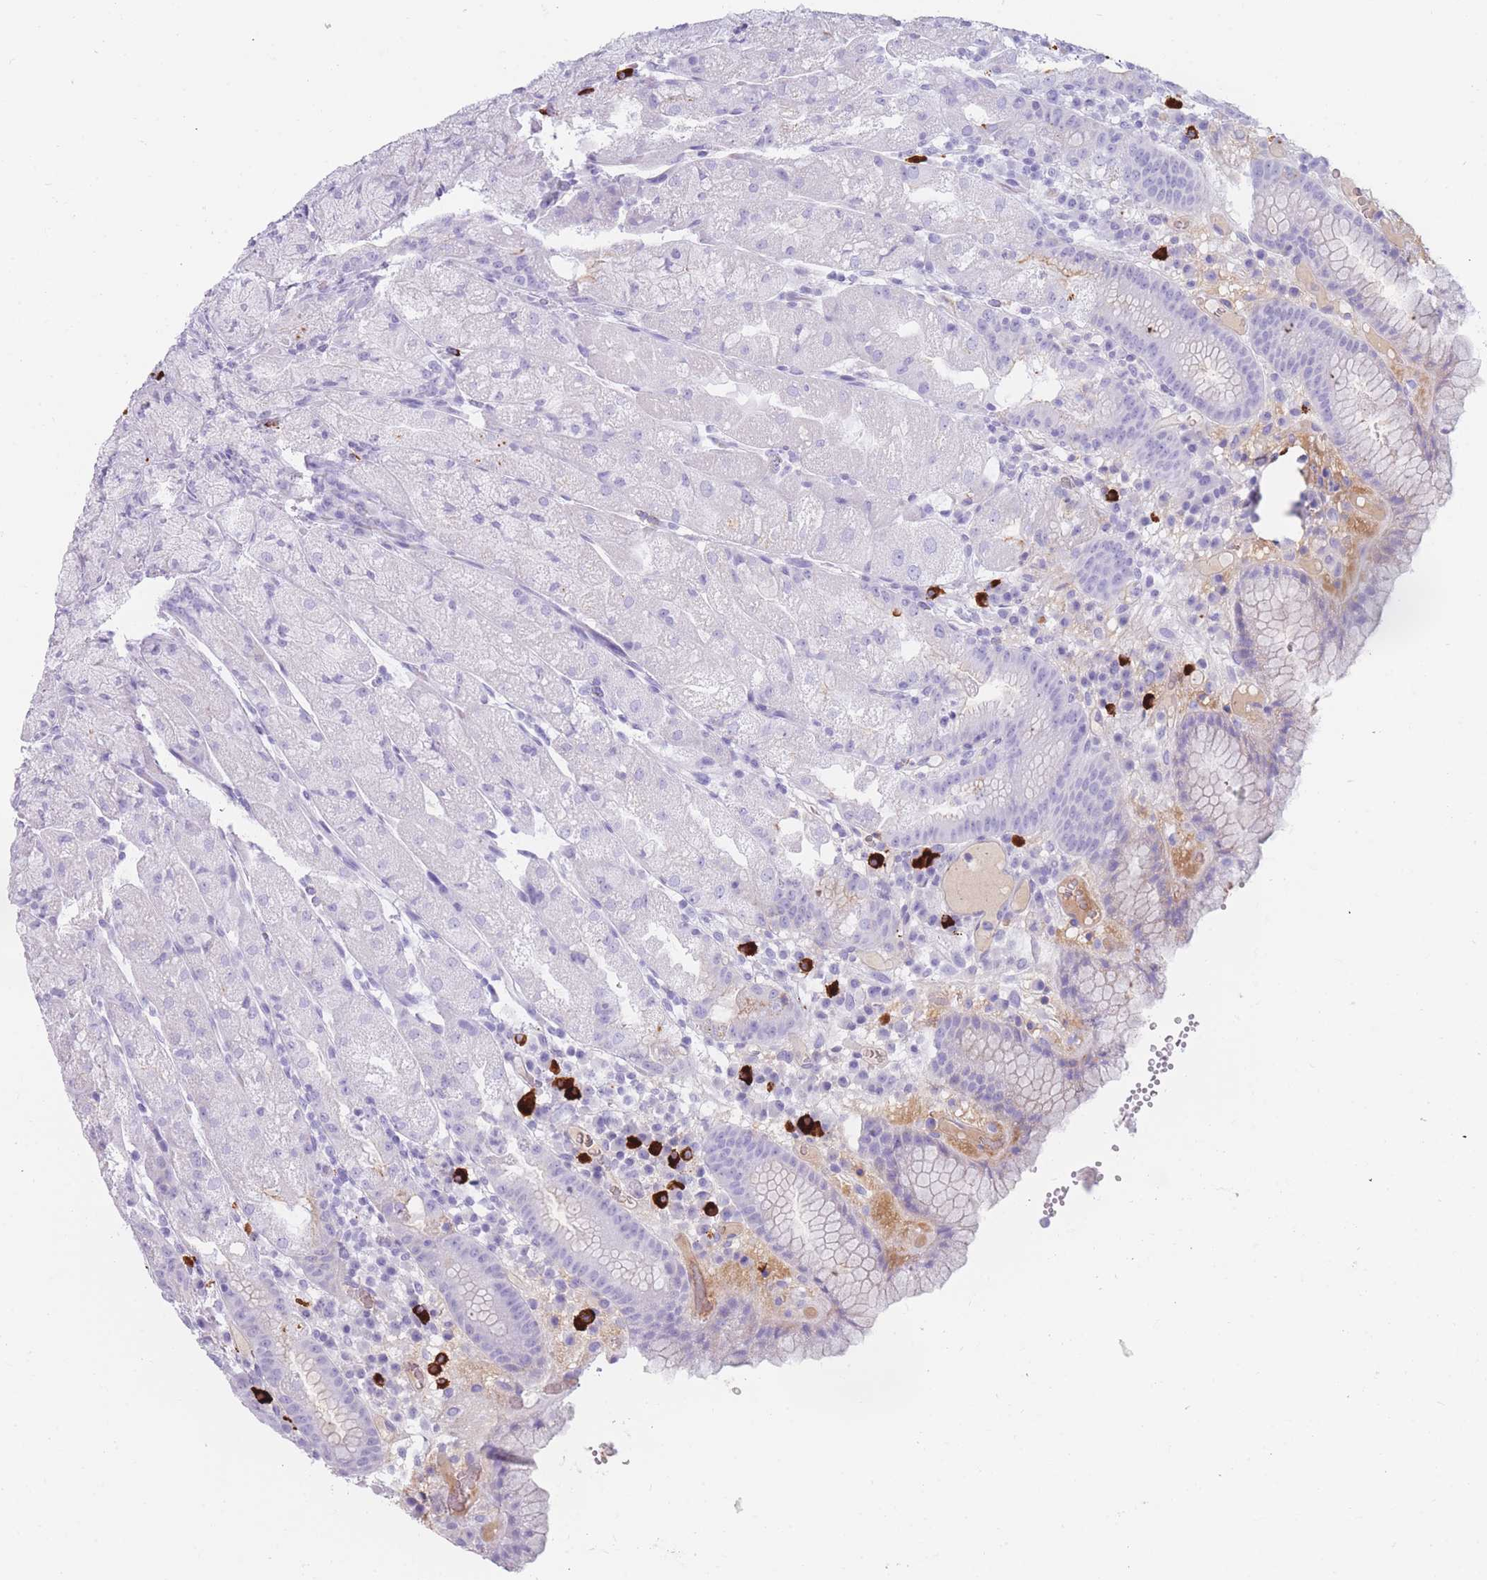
{"staining": {"intensity": "negative", "quantity": "none", "location": "none"}, "tissue": "stomach", "cell_type": "Glandular cells", "image_type": "normal", "snomed": [{"axis": "morphology", "description": "Normal tissue, NOS"}, {"axis": "topography", "description": "Stomach, upper"}], "caption": "Photomicrograph shows no protein expression in glandular cells of normal stomach. The staining was performed using DAB to visualize the protein expression in brown, while the nuclei were stained in blue with hematoxylin (Magnification: 20x).", "gene": "TNFSF11", "patient": {"sex": "male", "age": 52}}